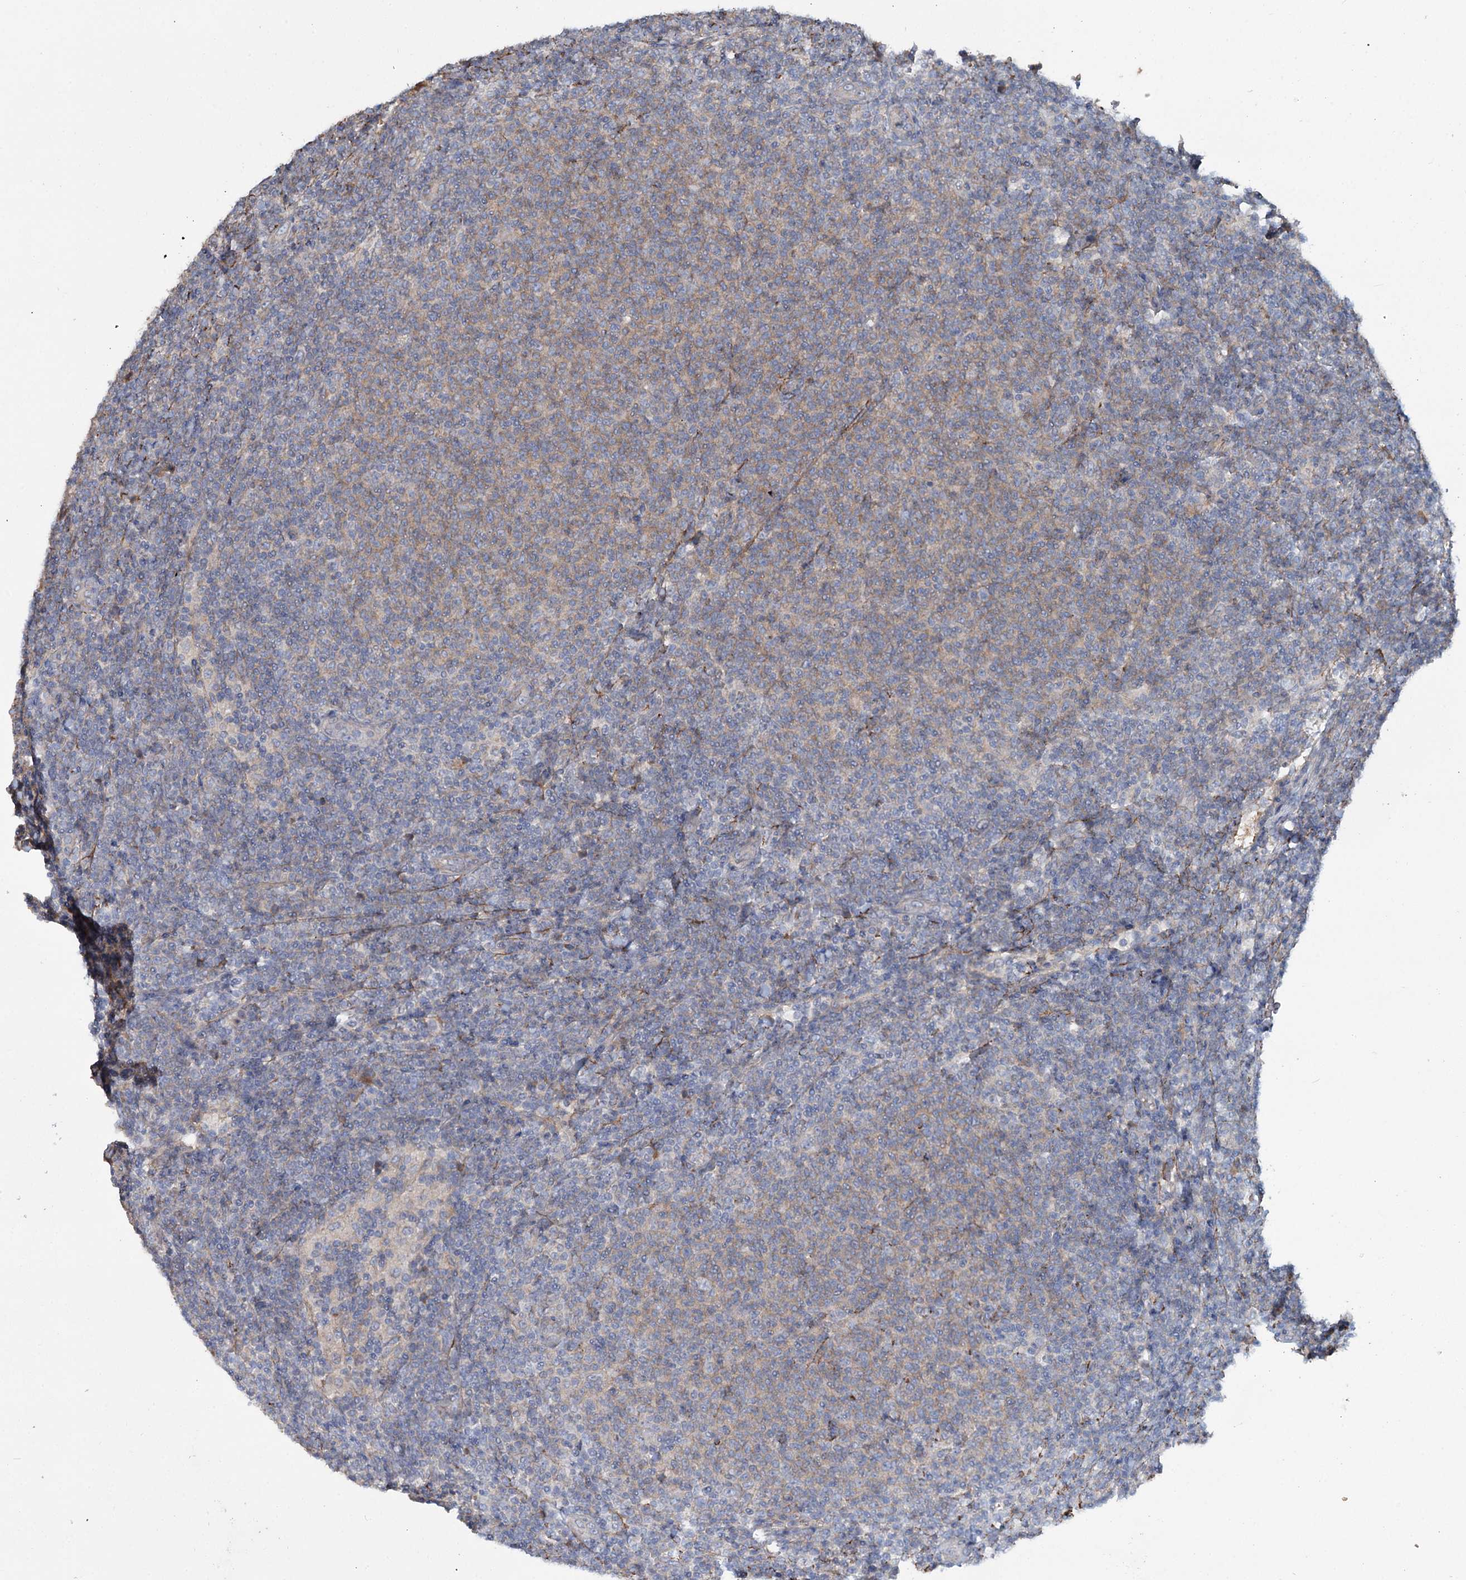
{"staining": {"intensity": "weak", "quantity": "25%-75%", "location": "cytoplasmic/membranous"}, "tissue": "lymphoma", "cell_type": "Tumor cells", "image_type": "cancer", "snomed": [{"axis": "morphology", "description": "Malignant lymphoma, non-Hodgkin's type, Low grade"}, {"axis": "topography", "description": "Lymph node"}], "caption": "The image reveals staining of lymphoma, revealing weak cytoplasmic/membranous protein expression (brown color) within tumor cells. (DAB (3,3'-diaminobenzidine) IHC with brightfield microscopy, high magnification).", "gene": "URAD", "patient": {"sex": "male", "age": 66}}